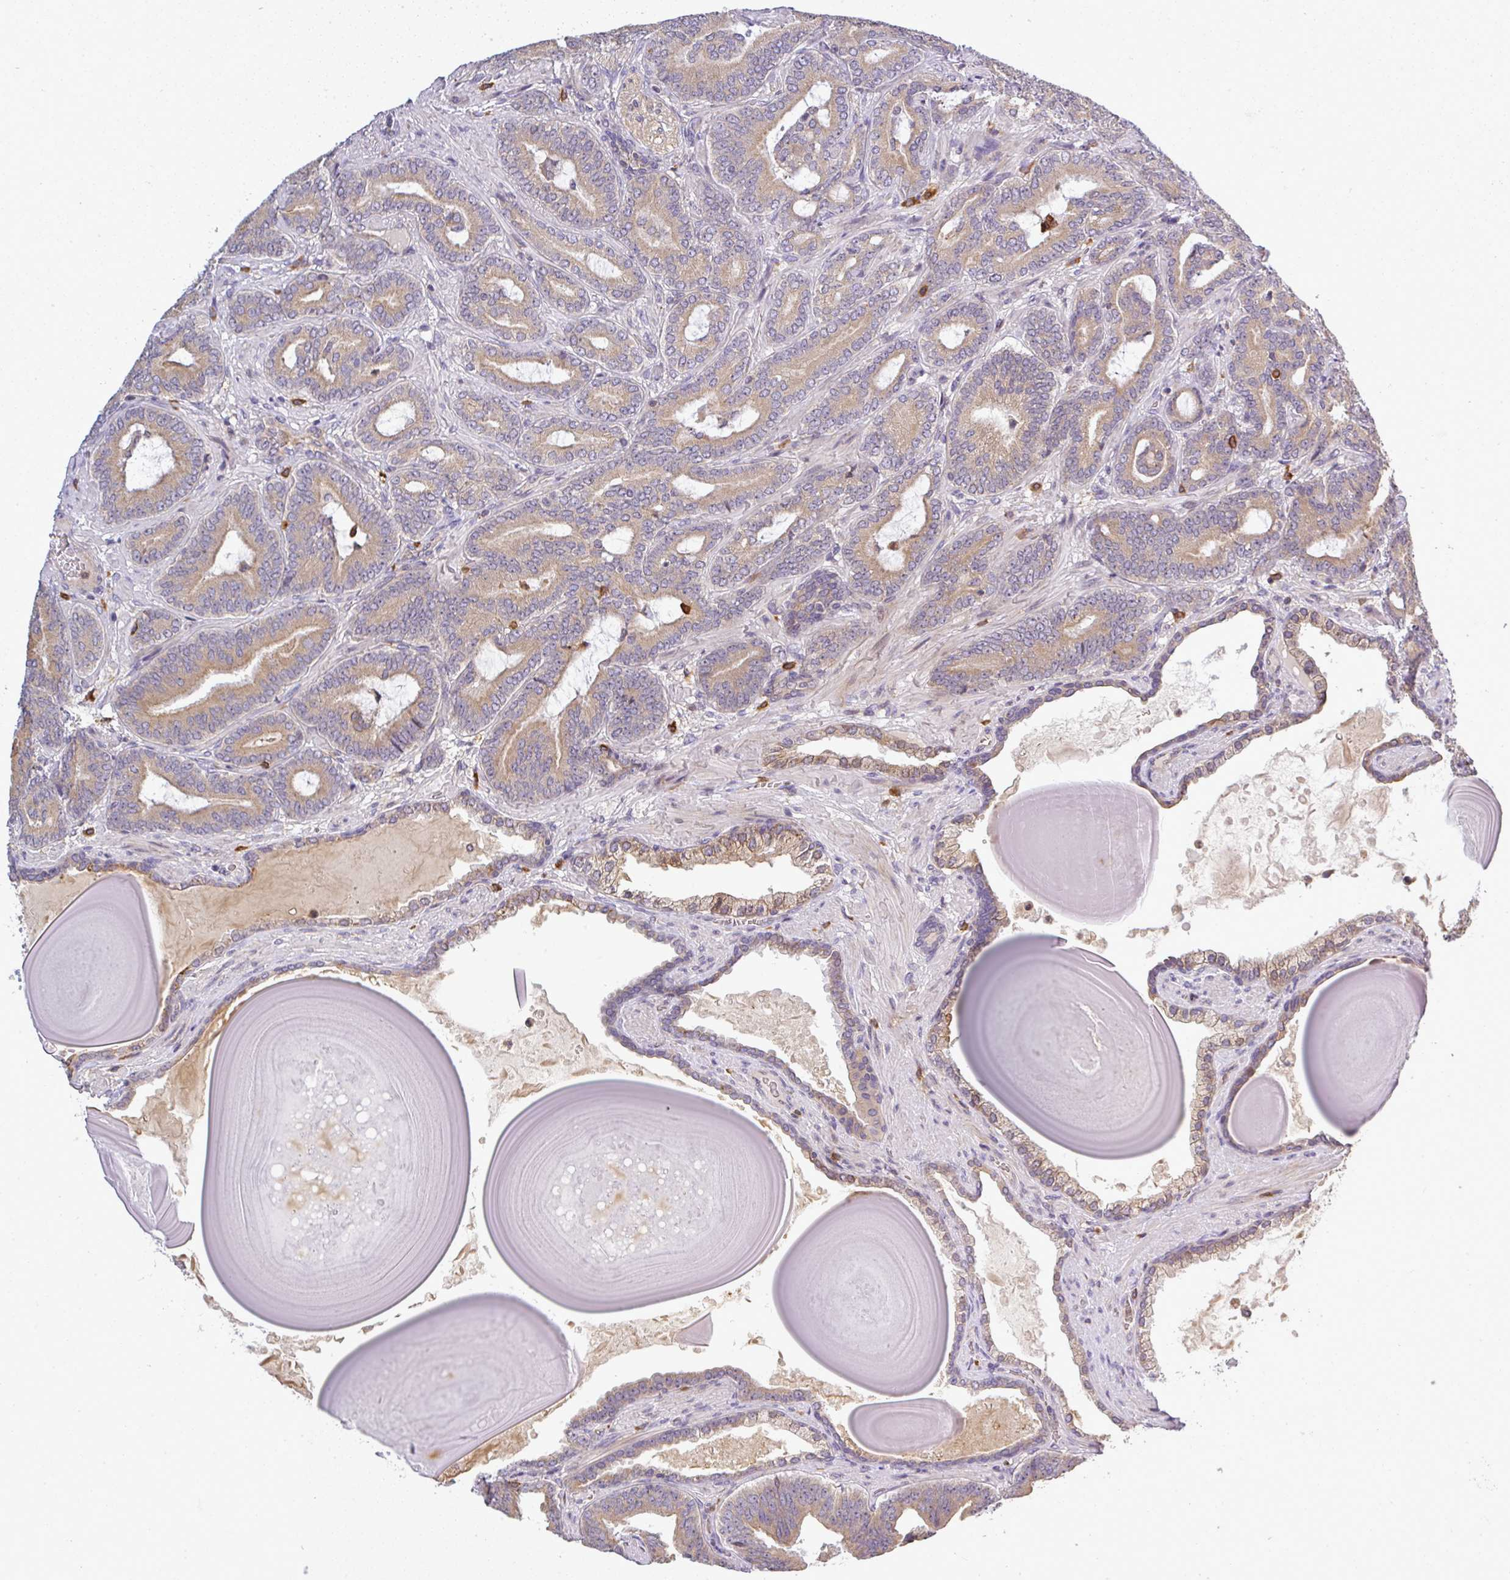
{"staining": {"intensity": "weak", "quantity": ">75%", "location": "cytoplasmic/membranous"}, "tissue": "prostate cancer", "cell_type": "Tumor cells", "image_type": "cancer", "snomed": [{"axis": "morphology", "description": "Adenocarcinoma, High grade"}, {"axis": "topography", "description": "Prostate"}], "caption": "Immunohistochemistry (IHC) of prostate cancer (adenocarcinoma (high-grade)) demonstrates low levels of weak cytoplasmic/membranous positivity in about >75% of tumor cells. The staining was performed using DAB to visualize the protein expression in brown, while the nuclei were stained in blue with hematoxylin (Magnification: 20x).", "gene": "FAM153A", "patient": {"sex": "male", "age": 62}}